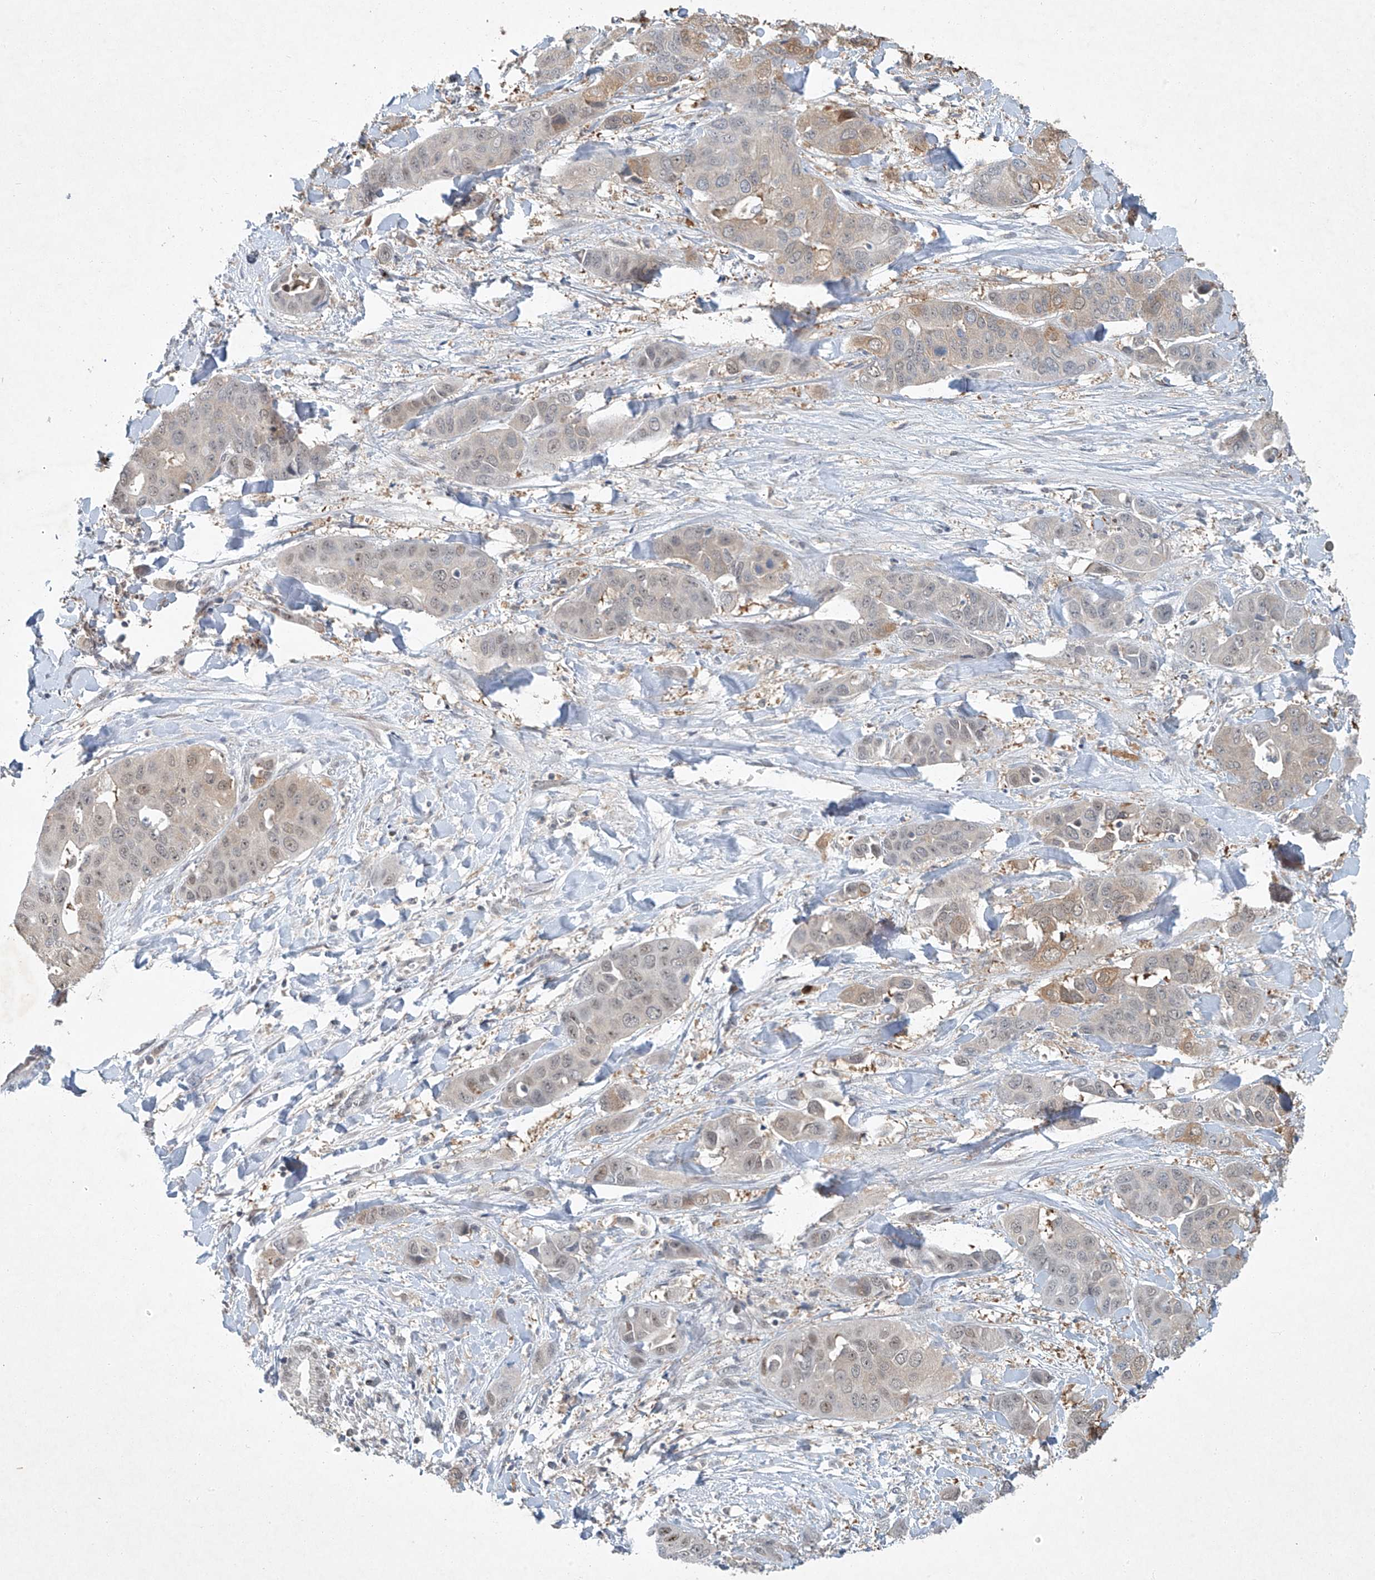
{"staining": {"intensity": "negative", "quantity": "none", "location": "none"}, "tissue": "liver cancer", "cell_type": "Tumor cells", "image_type": "cancer", "snomed": [{"axis": "morphology", "description": "Cholangiocarcinoma"}, {"axis": "topography", "description": "Liver"}], "caption": "DAB immunohistochemical staining of human cholangiocarcinoma (liver) shows no significant positivity in tumor cells. (DAB (3,3'-diaminobenzidine) immunohistochemistry with hematoxylin counter stain).", "gene": "TAF8", "patient": {"sex": "female", "age": 52}}